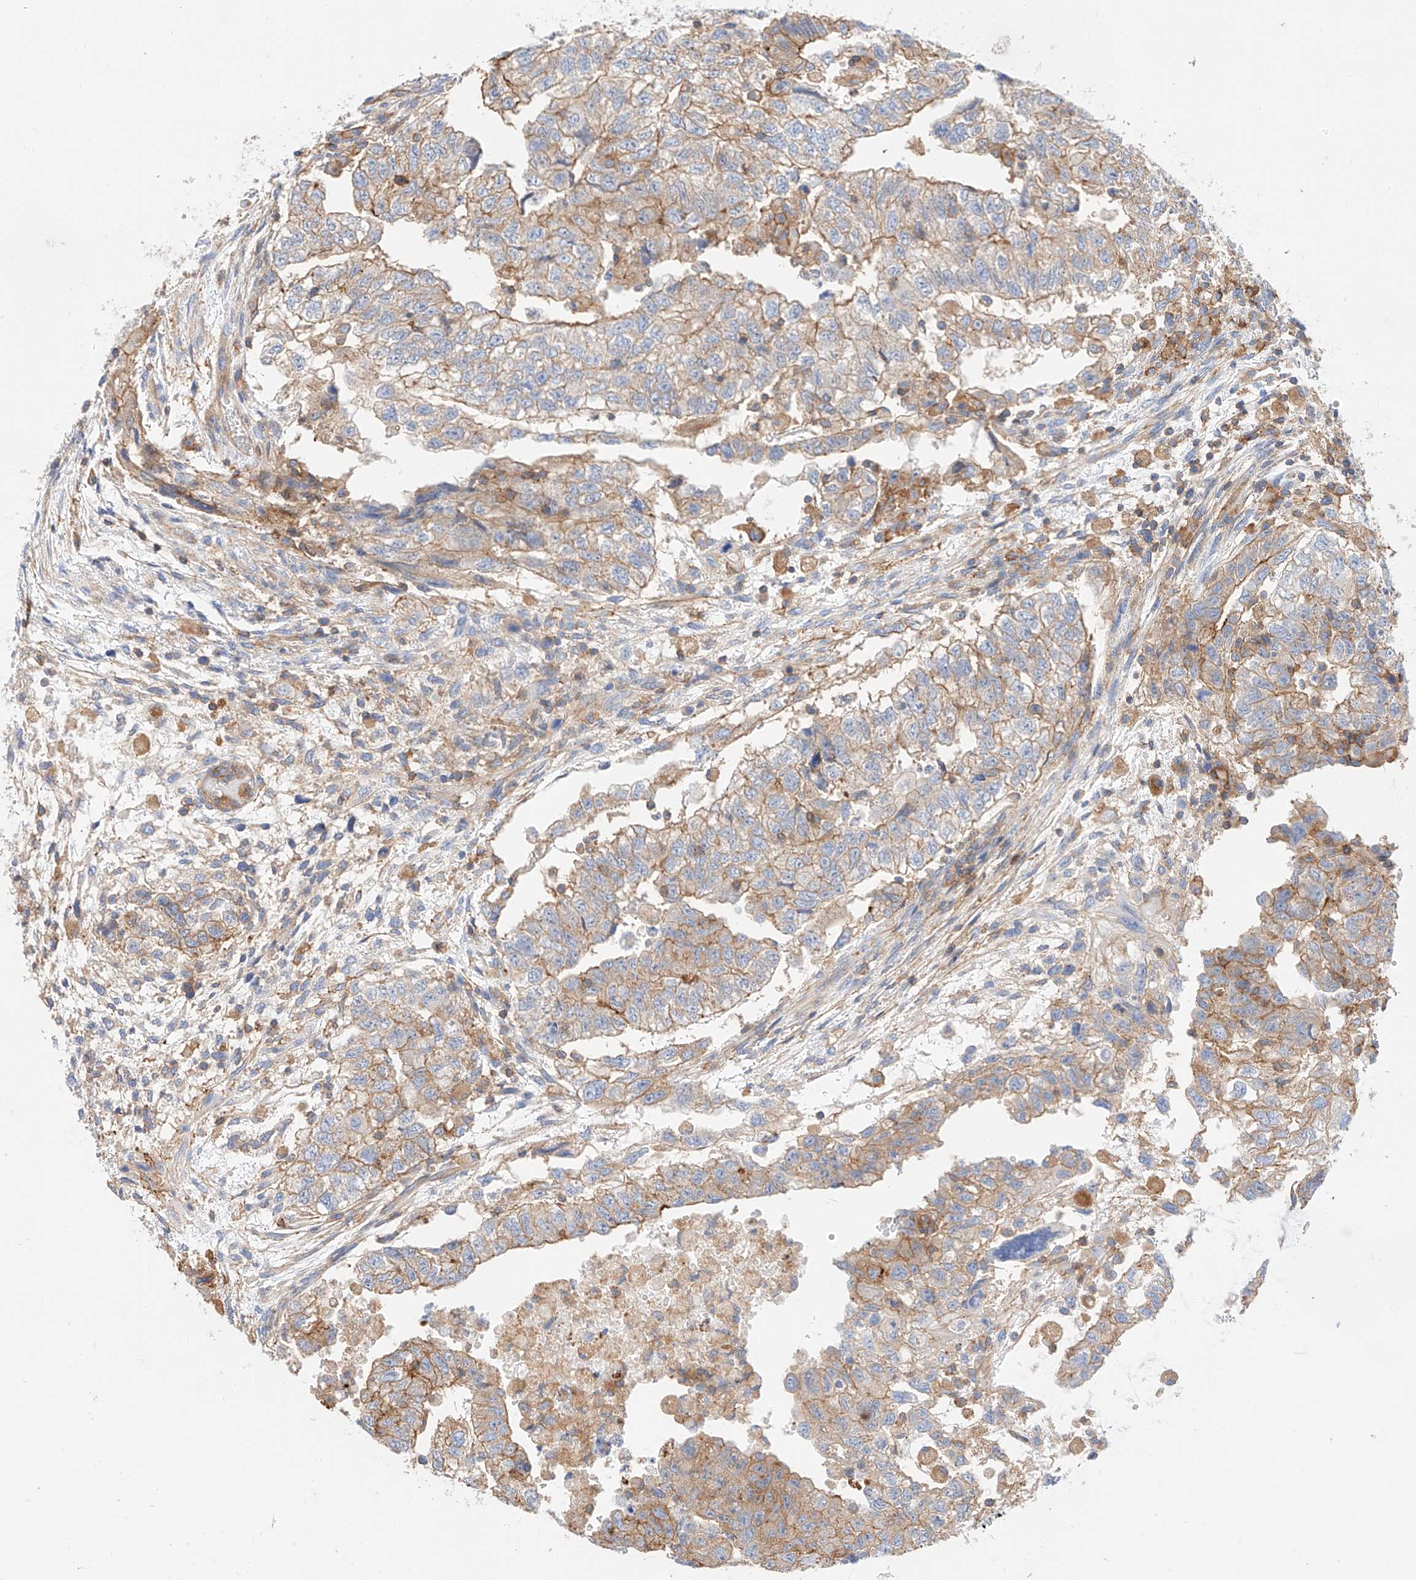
{"staining": {"intensity": "moderate", "quantity": ">75%", "location": "cytoplasmic/membranous"}, "tissue": "testis cancer", "cell_type": "Tumor cells", "image_type": "cancer", "snomed": [{"axis": "morphology", "description": "Carcinoma, Embryonal, NOS"}, {"axis": "topography", "description": "Testis"}], "caption": "An image of human testis embryonal carcinoma stained for a protein demonstrates moderate cytoplasmic/membranous brown staining in tumor cells.", "gene": "HAUS4", "patient": {"sex": "male", "age": 36}}